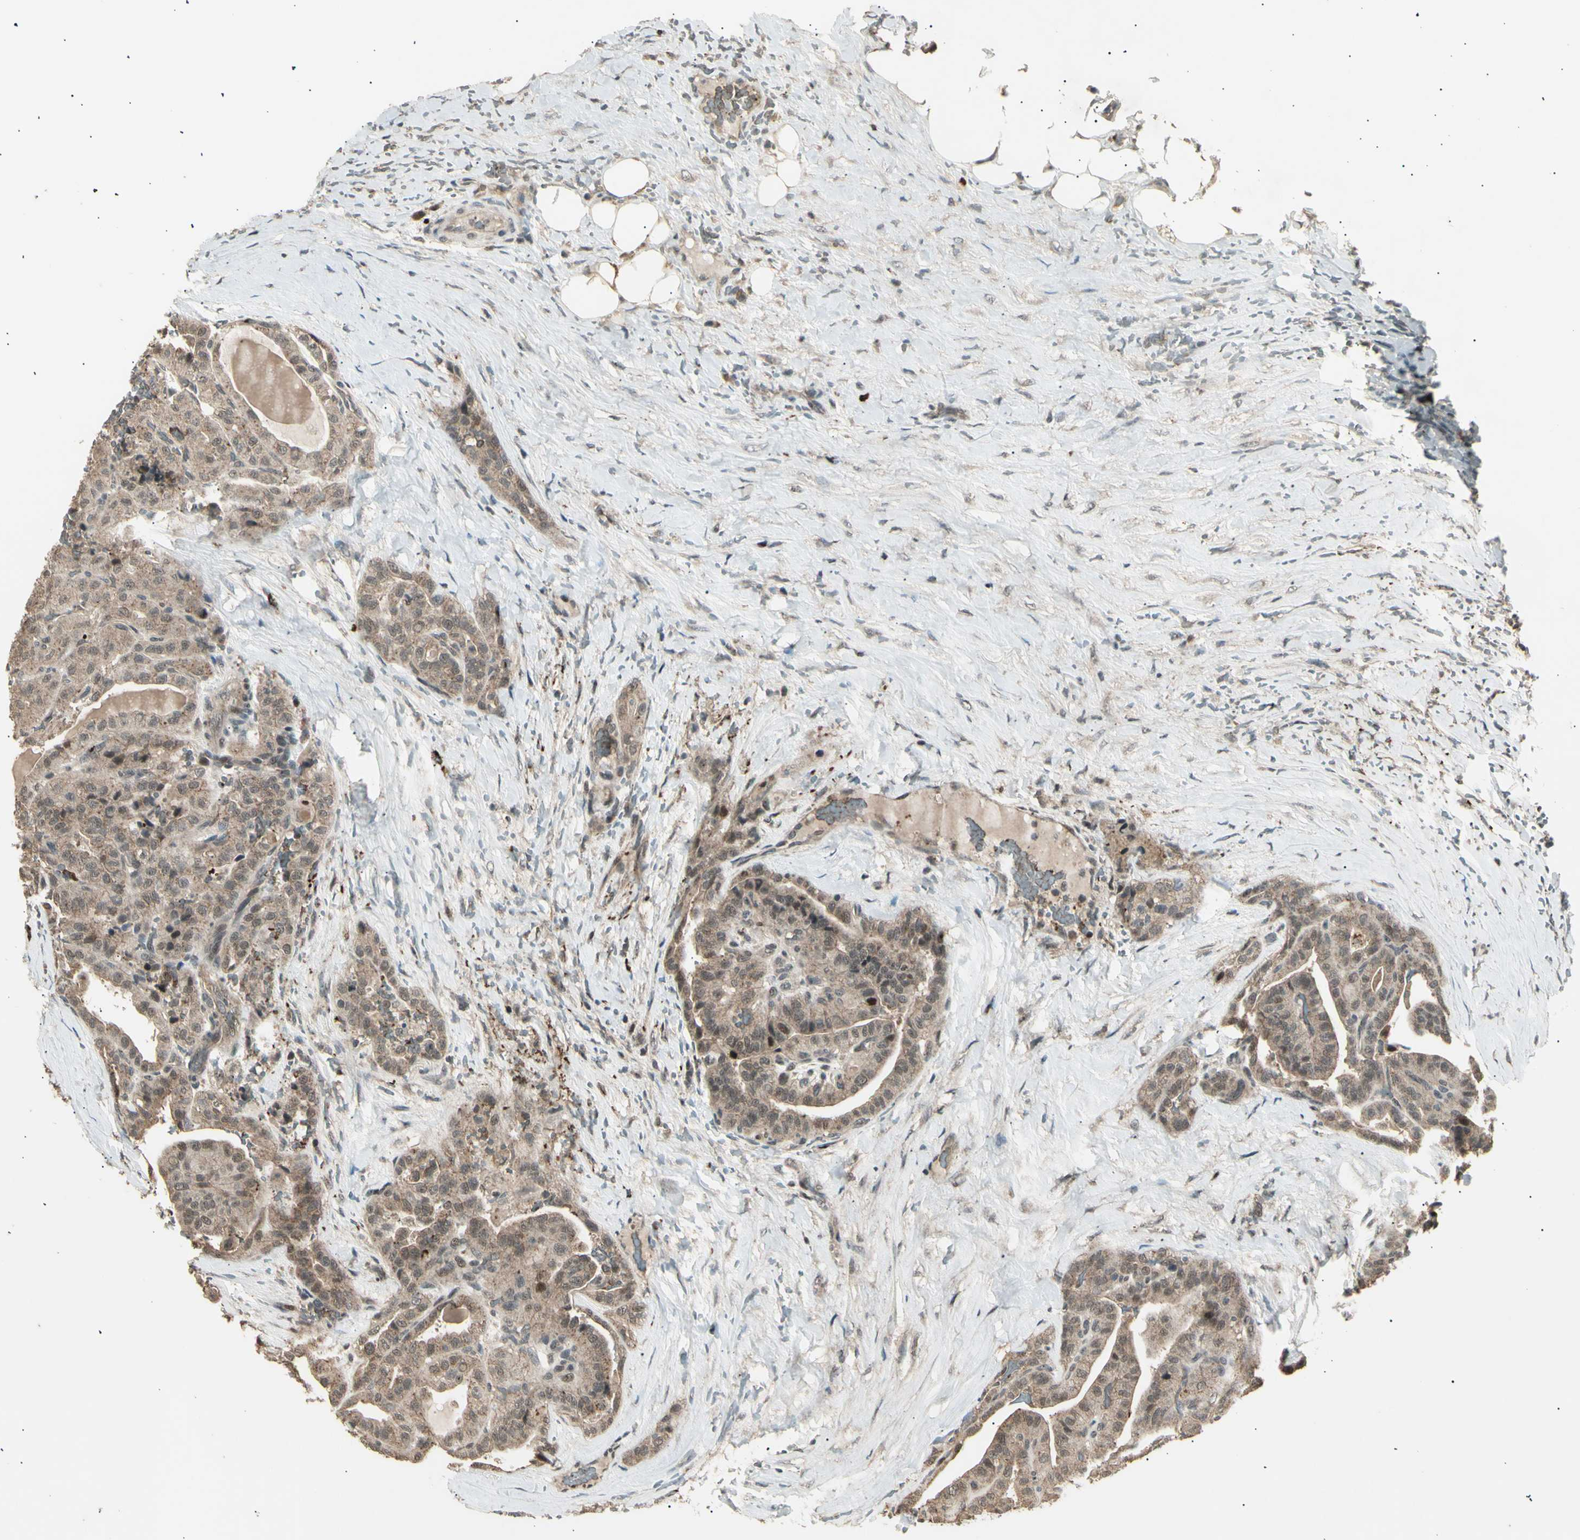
{"staining": {"intensity": "weak", "quantity": ">75%", "location": "cytoplasmic/membranous,nuclear"}, "tissue": "thyroid cancer", "cell_type": "Tumor cells", "image_type": "cancer", "snomed": [{"axis": "morphology", "description": "Papillary adenocarcinoma, NOS"}, {"axis": "topography", "description": "Thyroid gland"}], "caption": "Brown immunohistochemical staining in human papillary adenocarcinoma (thyroid) shows weak cytoplasmic/membranous and nuclear staining in approximately >75% of tumor cells.", "gene": "NUAK2", "patient": {"sex": "male", "age": 77}}